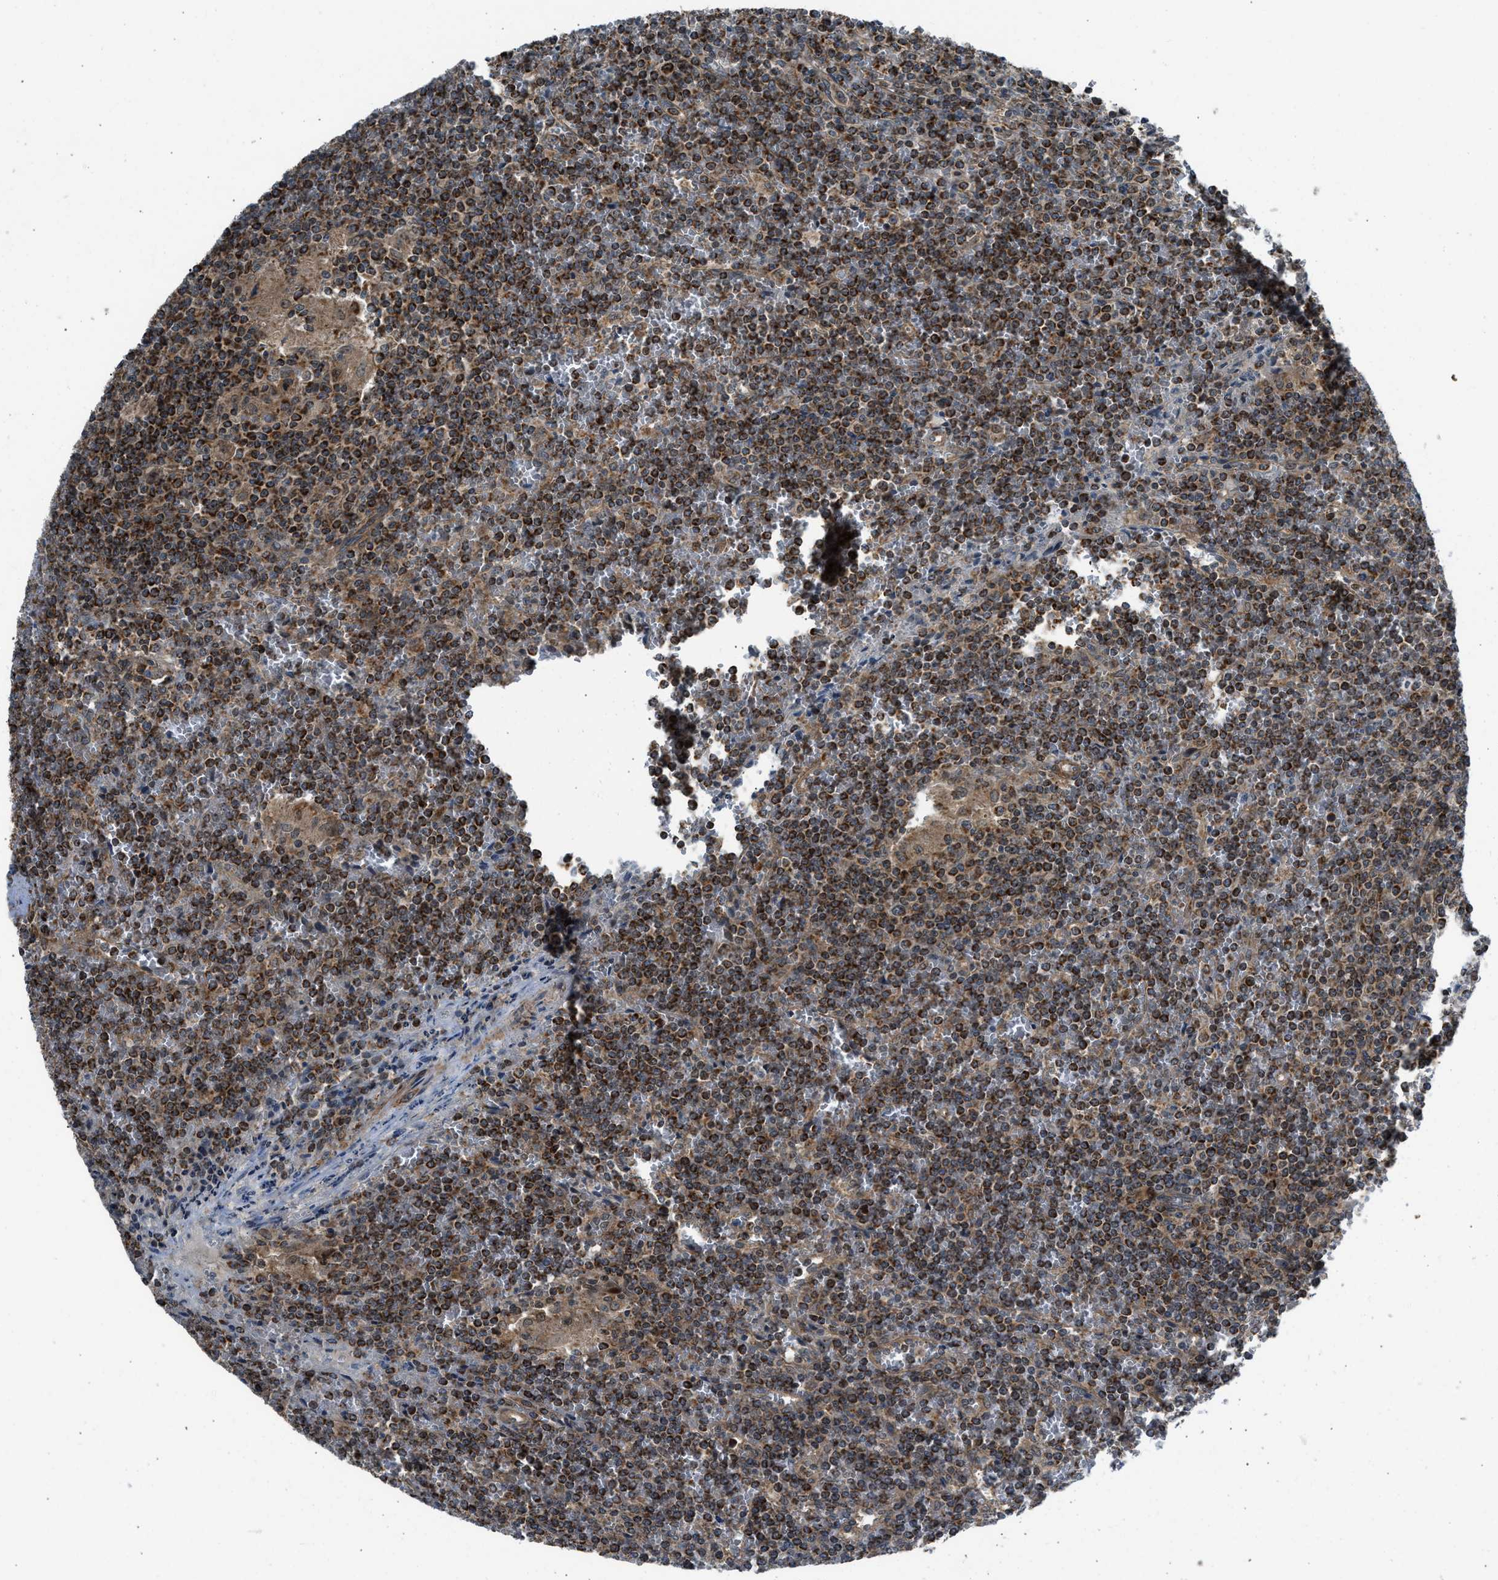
{"staining": {"intensity": "strong", "quantity": "25%-75%", "location": "cytoplasmic/membranous"}, "tissue": "lymphoma", "cell_type": "Tumor cells", "image_type": "cancer", "snomed": [{"axis": "morphology", "description": "Malignant lymphoma, non-Hodgkin's type, Low grade"}, {"axis": "topography", "description": "Spleen"}], "caption": "Immunohistochemical staining of lymphoma shows high levels of strong cytoplasmic/membranous protein staining in approximately 25%-75% of tumor cells.", "gene": "SESN2", "patient": {"sex": "female", "age": 19}}